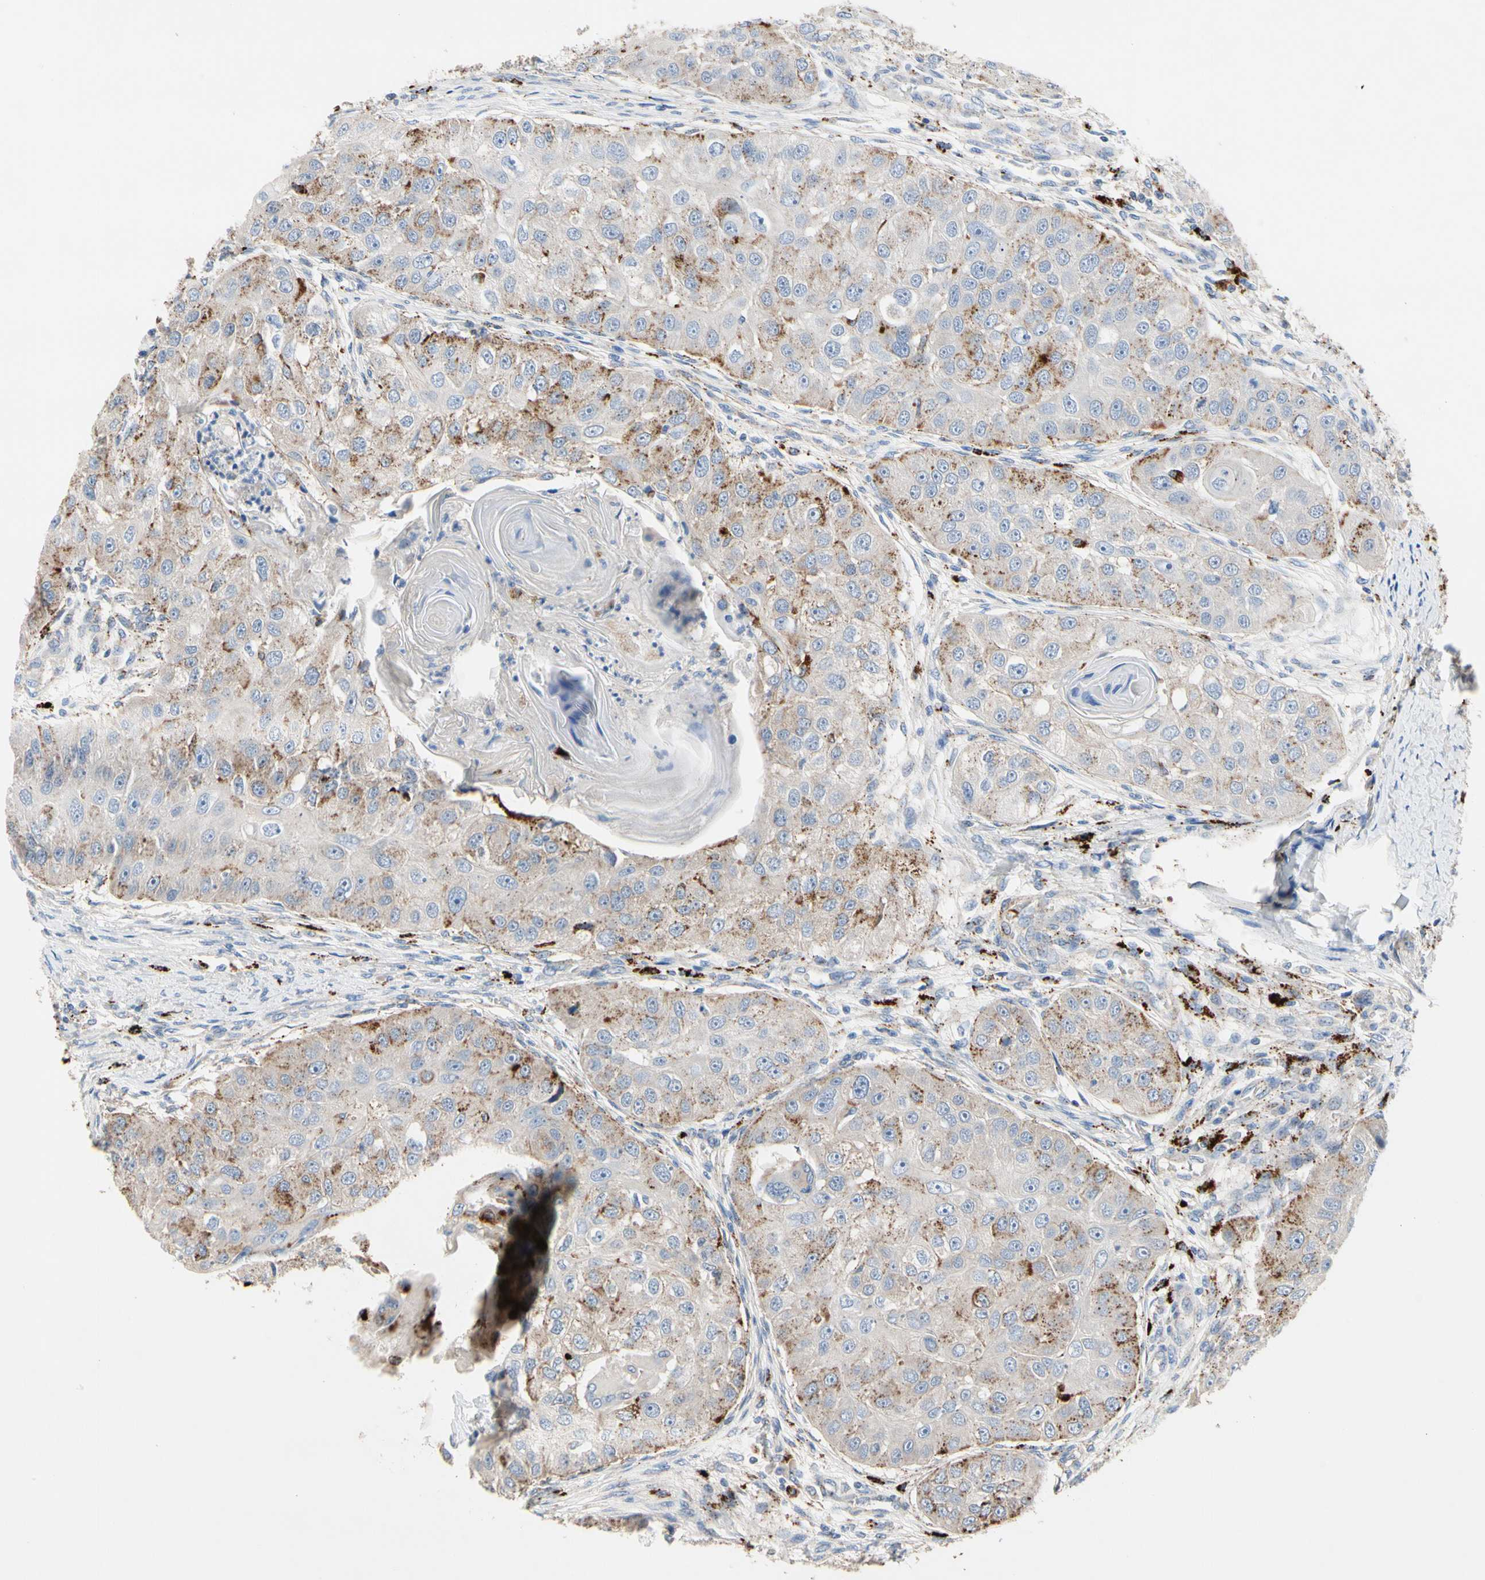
{"staining": {"intensity": "moderate", "quantity": "25%-75%", "location": "cytoplasmic/membranous"}, "tissue": "head and neck cancer", "cell_type": "Tumor cells", "image_type": "cancer", "snomed": [{"axis": "morphology", "description": "Normal tissue, NOS"}, {"axis": "morphology", "description": "Squamous cell carcinoma, NOS"}, {"axis": "topography", "description": "Skeletal muscle"}, {"axis": "topography", "description": "Head-Neck"}], "caption": "Protein expression by immunohistochemistry demonstrates moderate cytoplasmic/membranous staining in about 25%-75% of tumor cells in head and neck squamous cell carcinoma.", "gene": "RETSAT", "patient": {"sex": "male", "age": 51}}